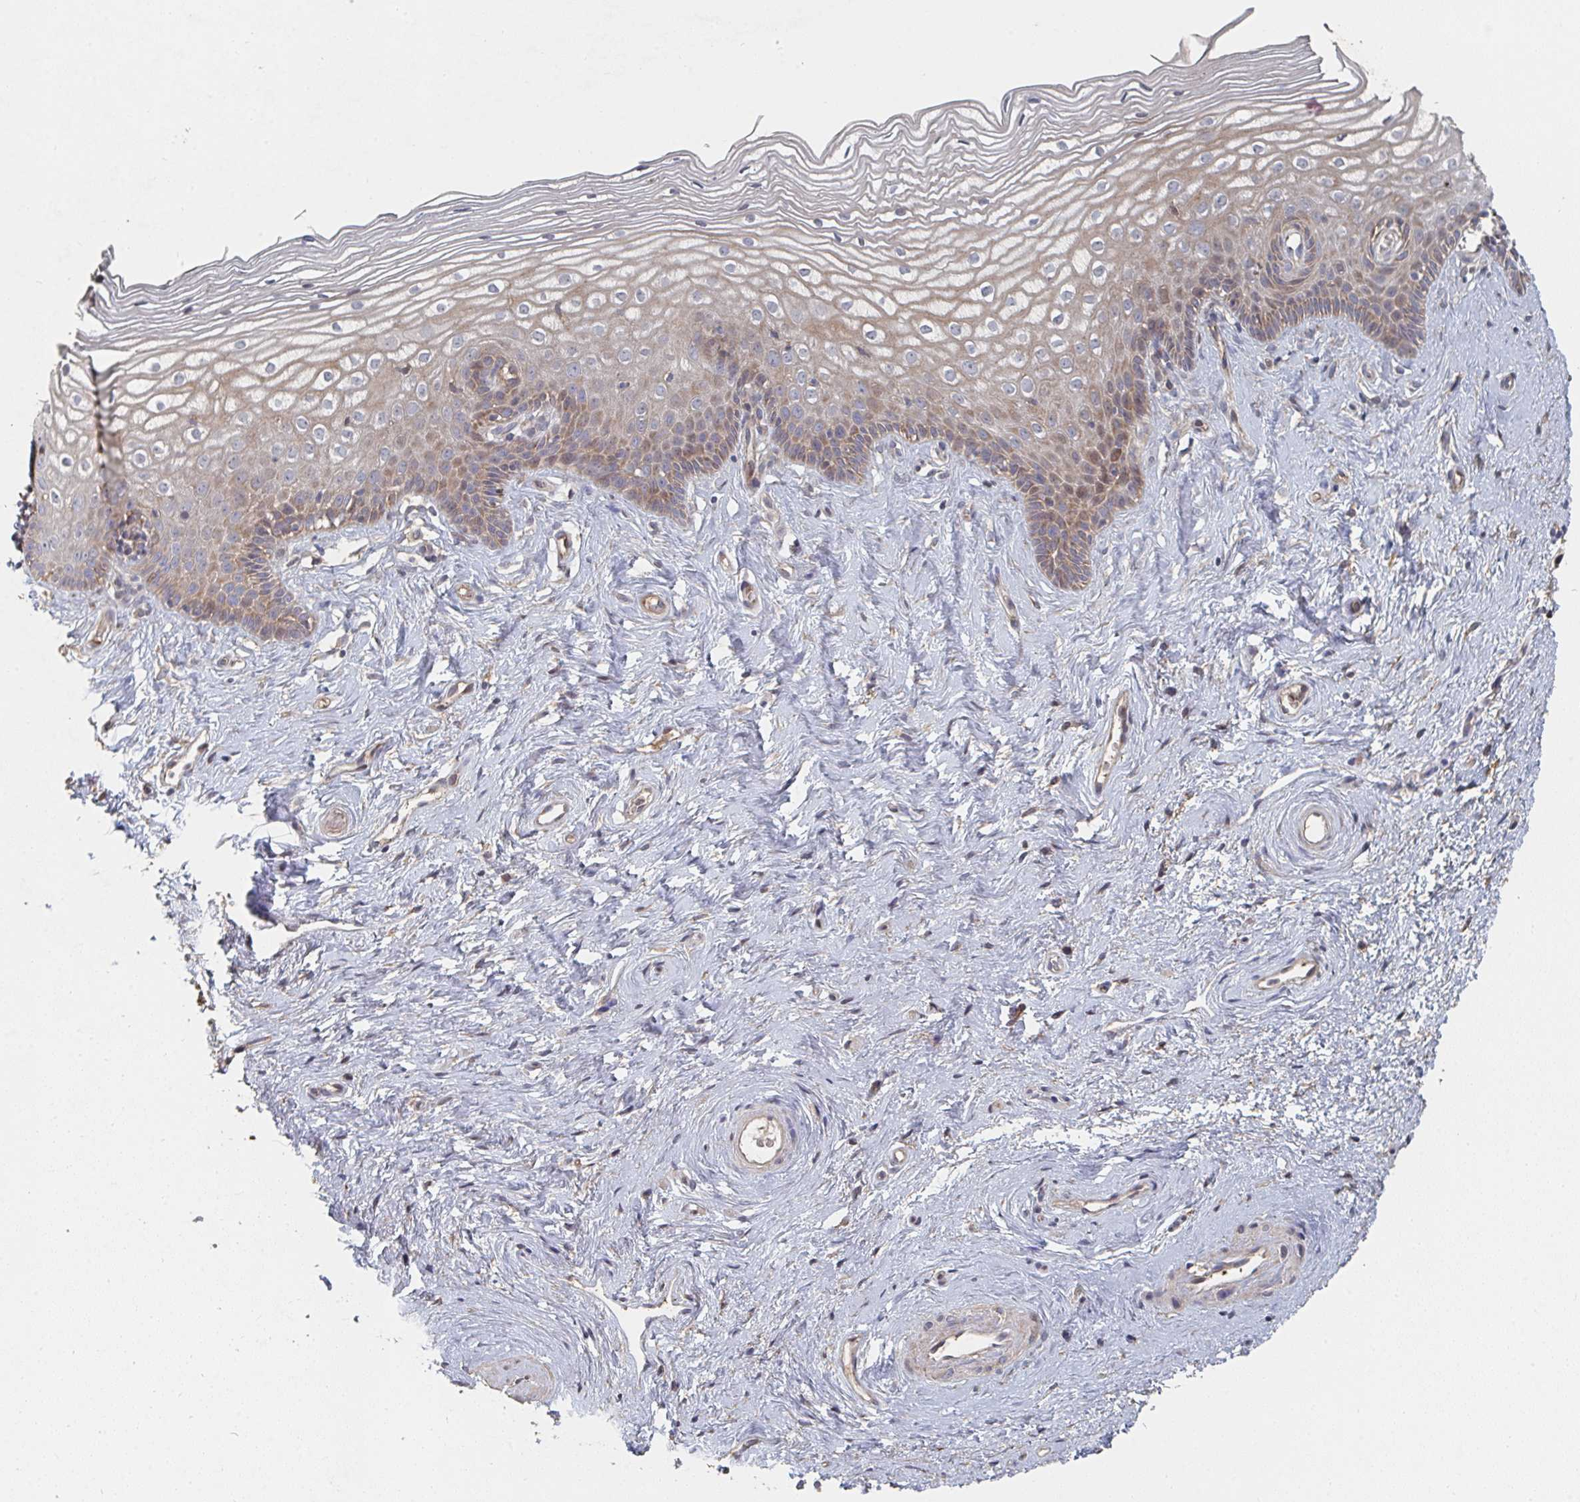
{"staining": {"intensity": "moderate", "quantity": ">75%", "location": "cytoplasmic/membranous"}, "tissue": "cervix", "cell_type": "Glandular cells", "image_type": "normal", "snomed": [{"axis": "morphology", "description": "Normal tissue, NOS"}, {"axis": "topography", "description": "Cervix"}], "caption": "Immunohistochemistry histopathology image of normal cervix stained for a protein (brown), which demonstrates medium levels of moderate cytoplasmic/membranous expression in approximately >75% of glandular cells.", "gene": "PTEN", "patient": {"sex": "female", "age": 40}}